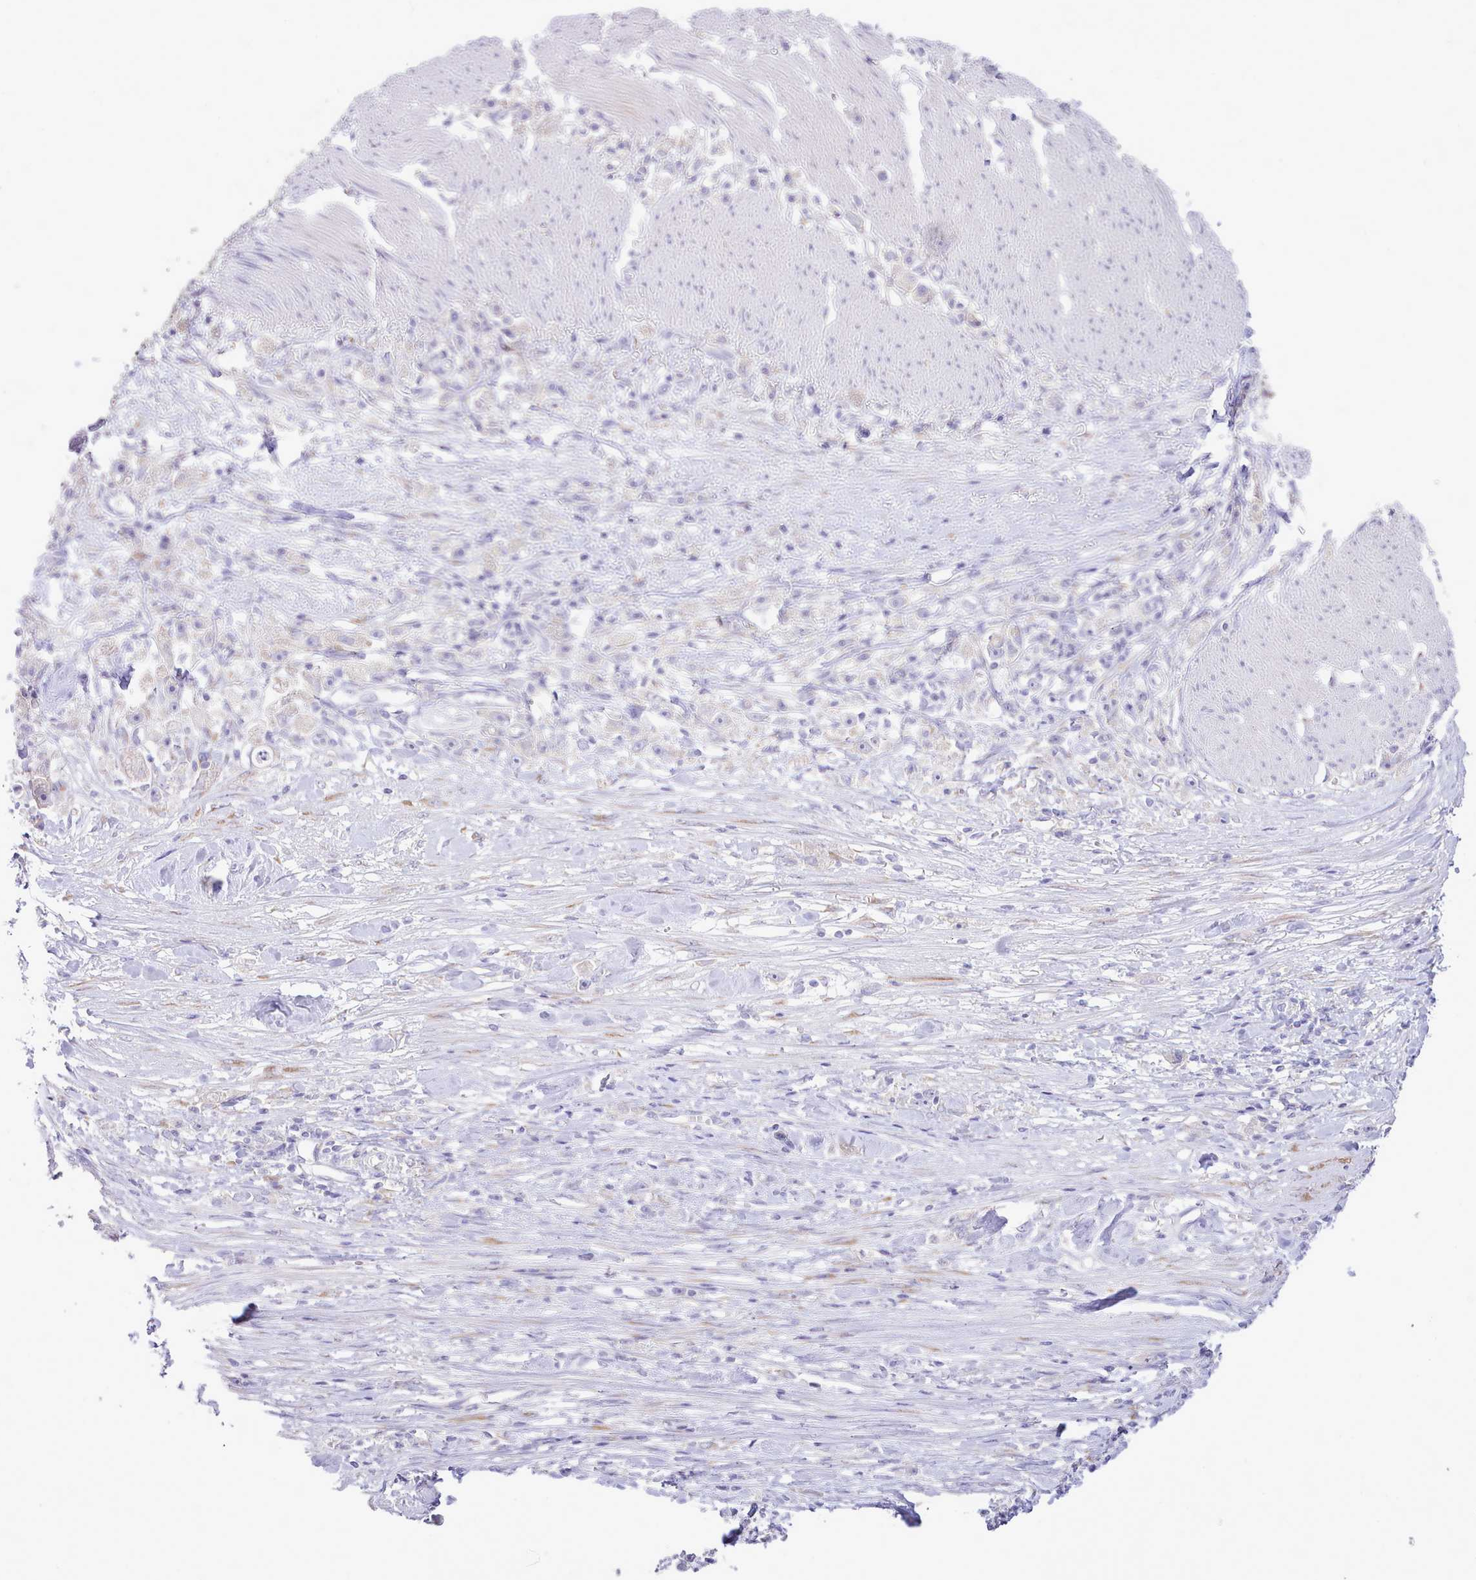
{"staining": {"intensity": "negative", "quantity": "none", "location": "none"}, "tissue": "stomach cancer", "cell_type": "Tumor cells", "image_type": "cancer", "snomed": [{"axis": "morphology", "description": "Adenocarcinoma, NOS"}, {"axis": "topography", "description": "Stomach"}], "caption": "Human stomach adenocarcinoma stained for a protein using IHC displays no positivity in tumor cells.", "gene": "CCL1", "patient": {"sex": "female", "age": 59}}